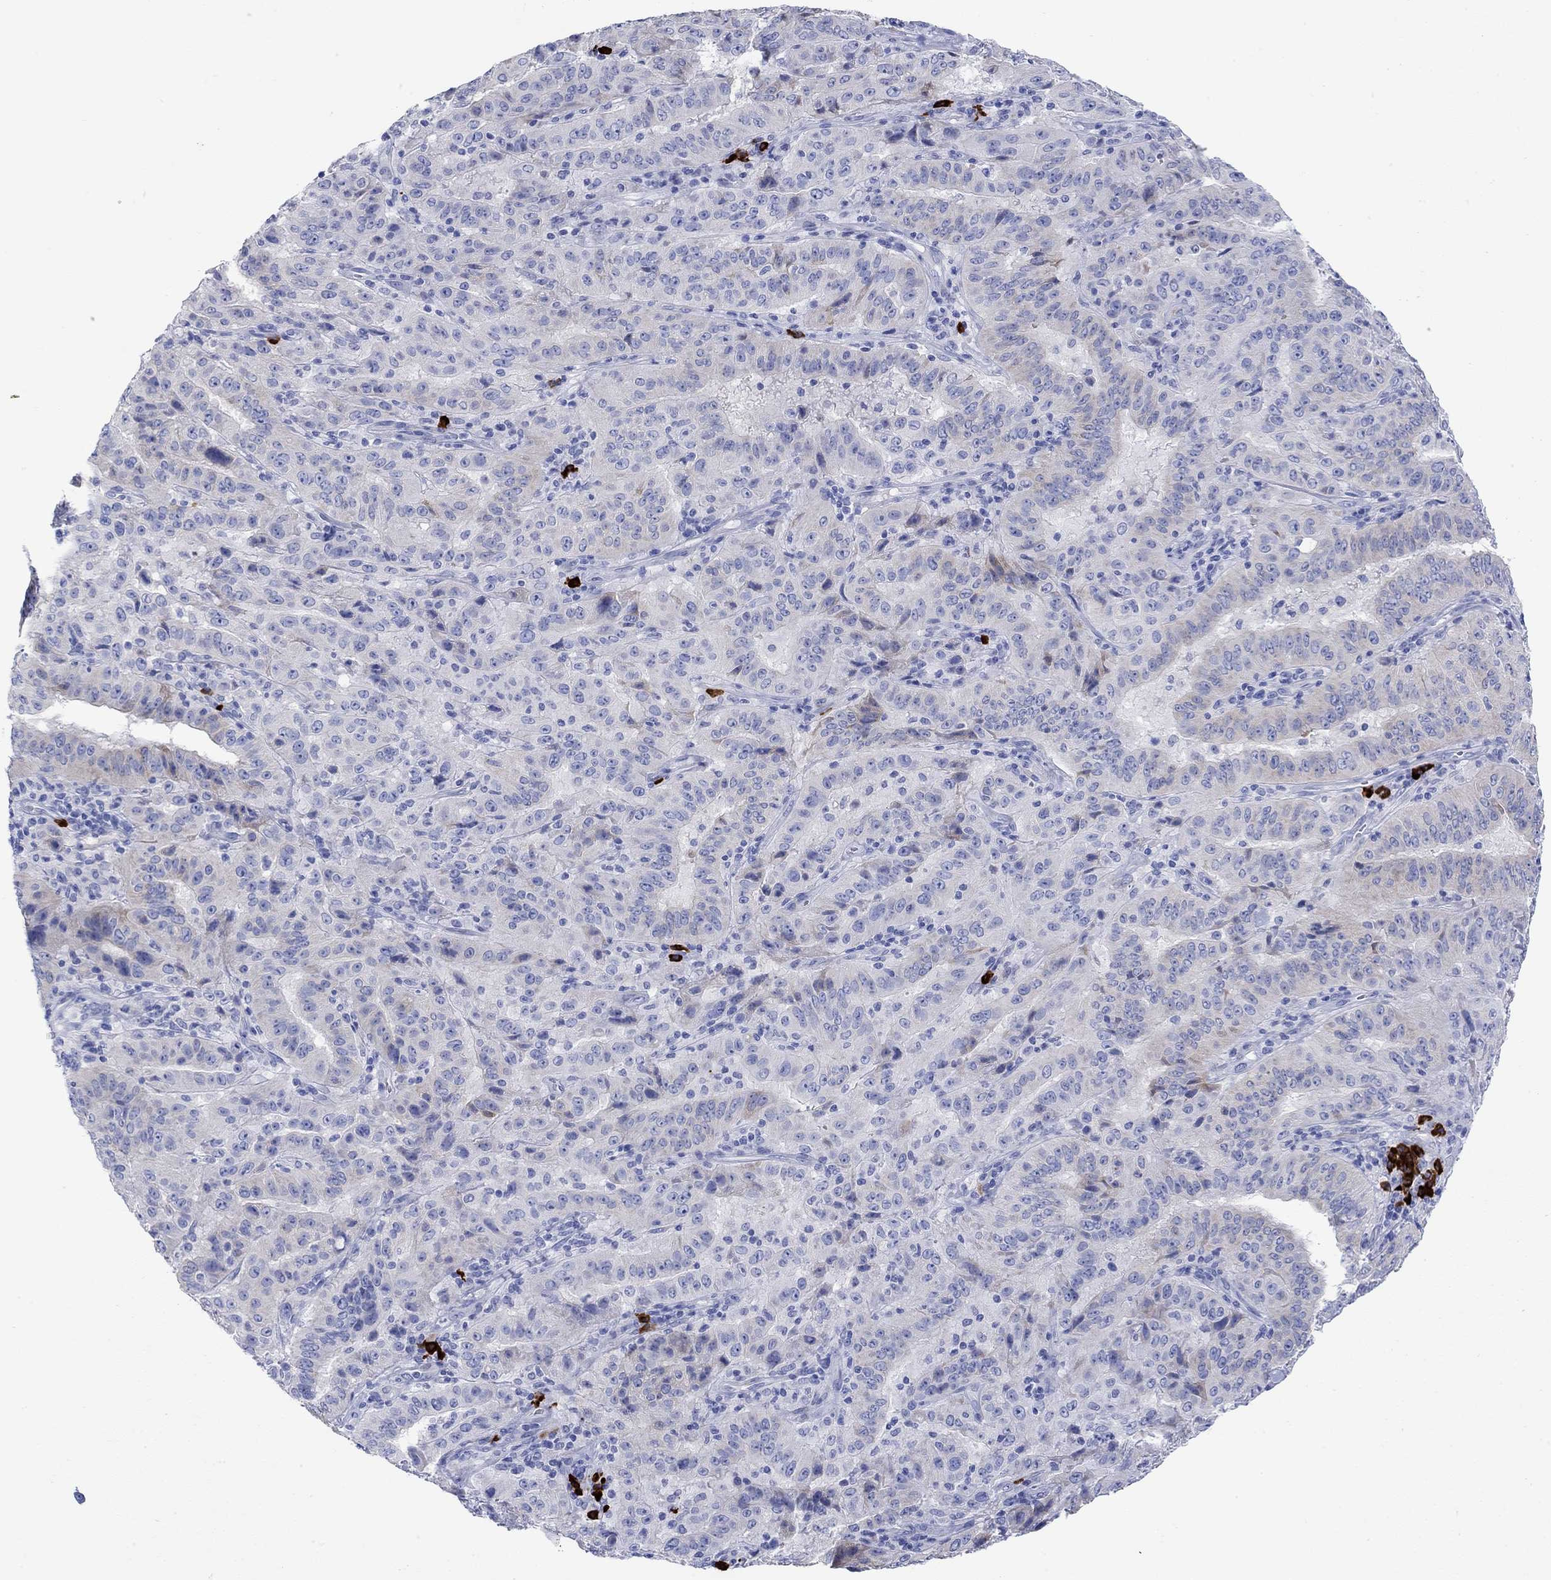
{"staining": {"intensity": "weak", "quantity": "<25%", "location": "cytoplasmic/membranous"}, "tissue": "pancreatic cancer", "cell_type": "Tumor cells", "image_type": "cancer", "snomed": [{"axis": "morphology", "description": "Adenocarcinoma, NOS"}, {"axis": "topography", "description": "Pancreas"}], "caption": "High magnification brightfield microscopy of pancreatic adenocarcinoma stained with DAB (brown) and counterstained with hematoxylin (blue): tumor cells show no significant expression.", "gene": "P2RY6", "patient": {"sex": "male", "age": 63}}